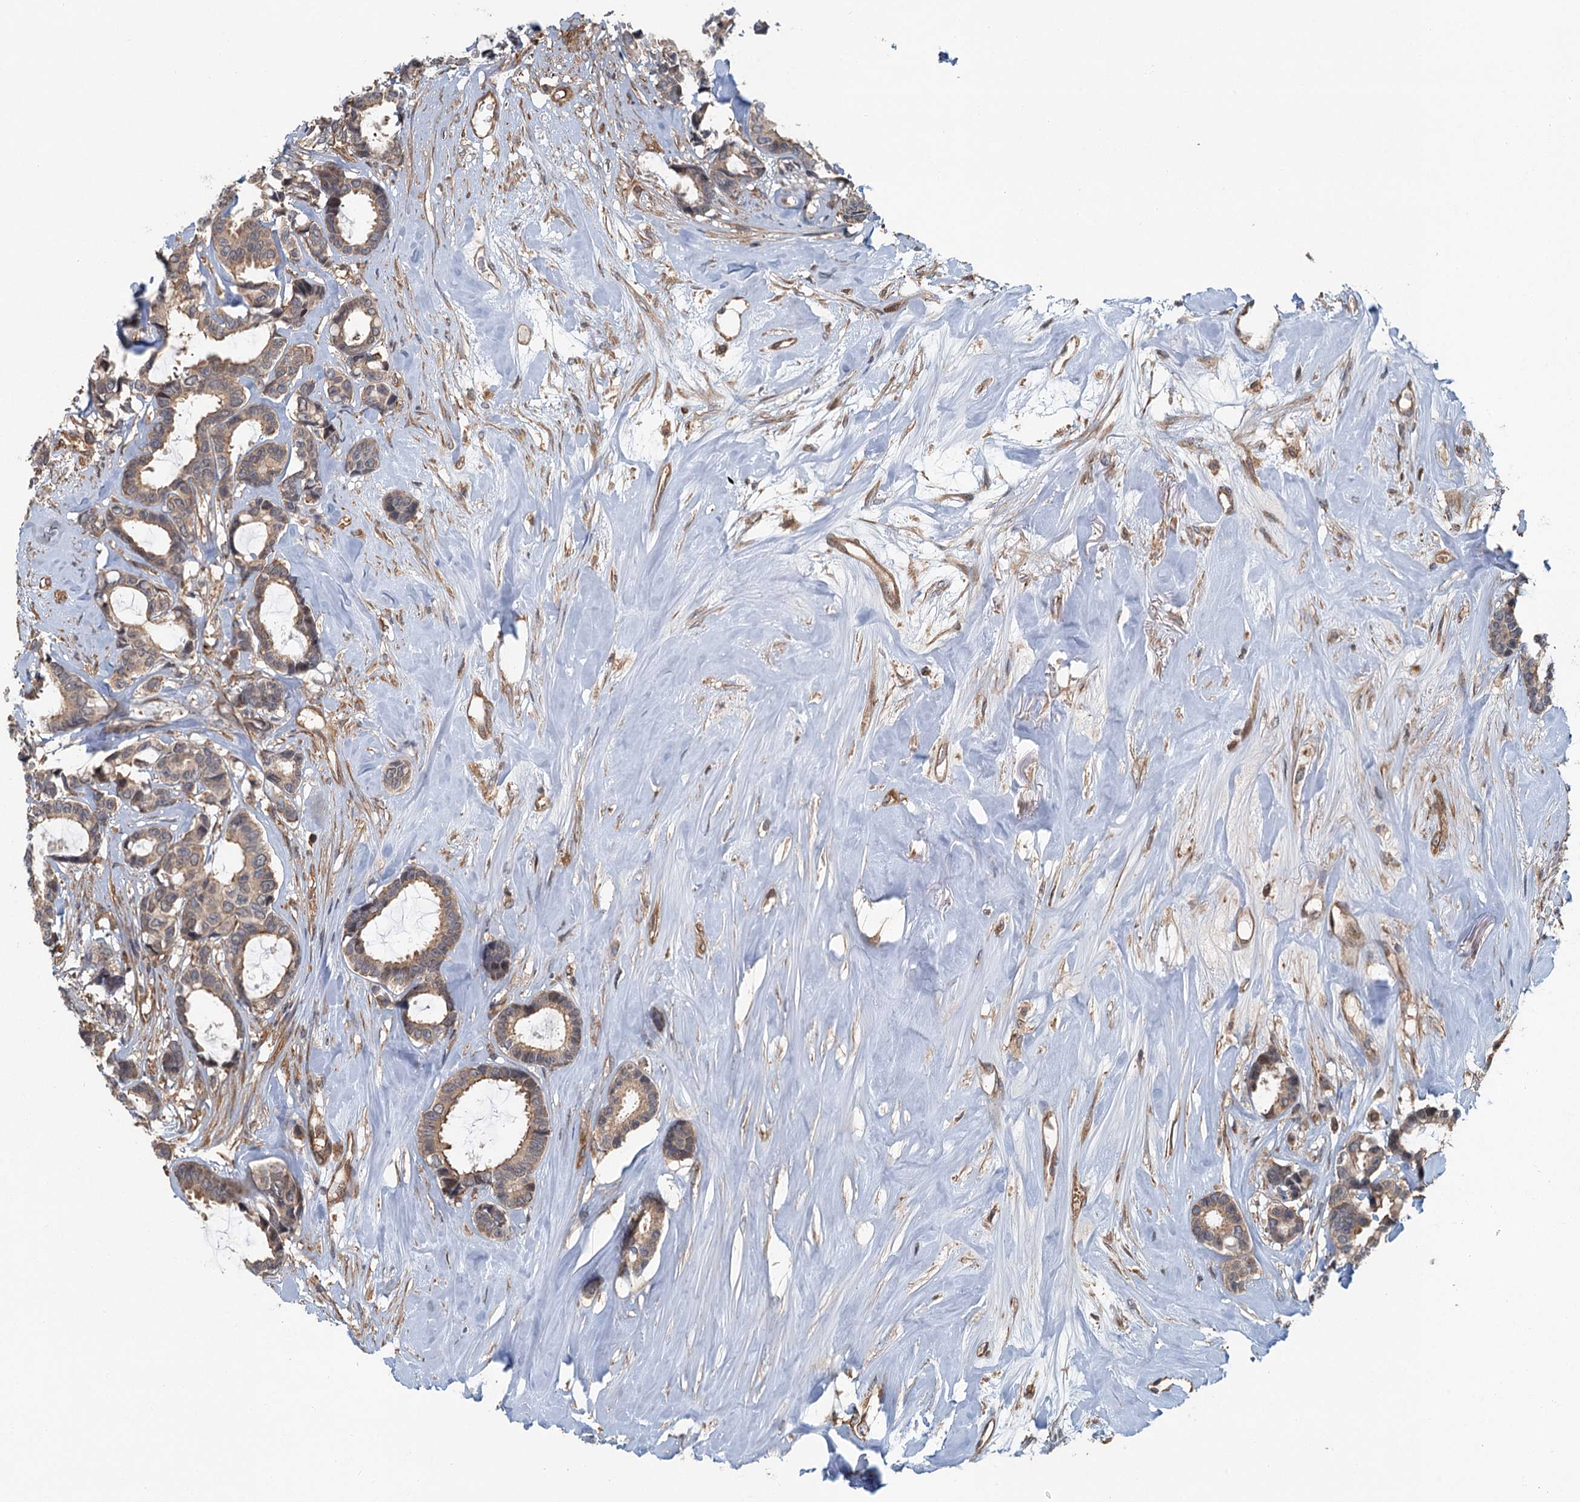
{"staining": {"intensity": "weak", "quantity": ">75%", "location": "cytoplasmic/membranous"}, "tissue": "breast cancer", "cell_type": "Tumor cells", "image_type": "cancer", "snomed": [{"axis": "morphology", "description": "Duct carcinoma"}, {"axis": "topography", "description": "Breast"}], "caption": "Breast cancer (invasive ductal carcinoma) stained with immunohistochemistry (IHC) displays weak cytoplasmic/membranous positivity in approximately >75% of tumor cells.", "gene": "ZNF527", "patient": {"sex": "female", "age": 87}}